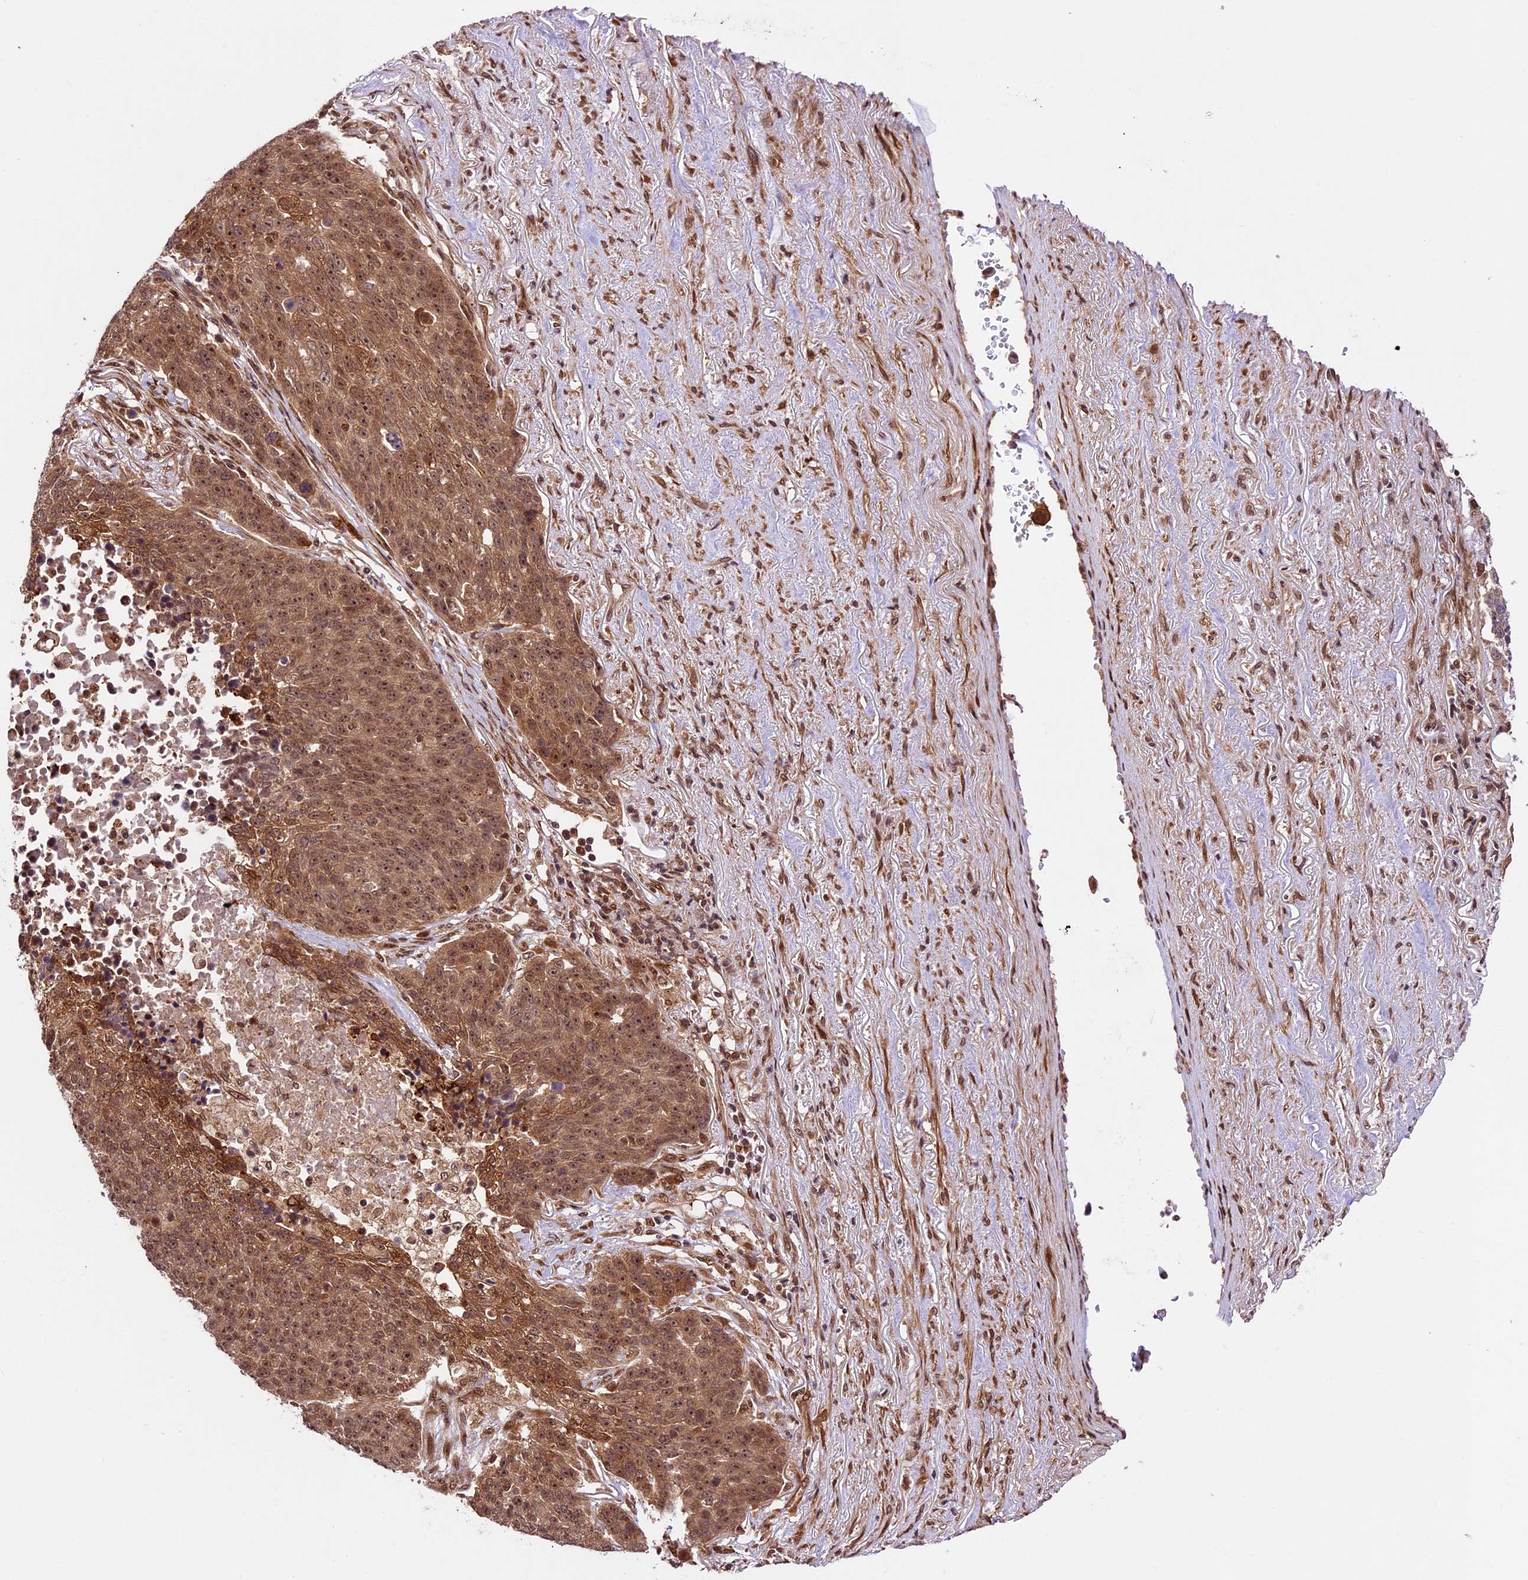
{"staining": {"intensity": "moderate", "quantity": ">75%", "location": "cytoplasmic/membranous,nuclear"}, "tissue": "lung cancer", "cell_type": "Tumor cells", "image_type": "cancer", "snomed": [{"axis": "morphology", "description": "Normal tissue, NOS"}, {"axis": "morphology", "description": "Squamous cell carcinoma, NOS"}, {"axis": "topography", "description": "Lymph node"}, {"axis": "topography", "description": "Lung"}], "caption": "Moderate cytoplasmic/membranous and nuclear protein staining is seen in about >75% of tumor cells in lung cancer (squamous cell carcinoma).", "gene": "DHX38", "patient": {"sex": "male", "age": 66}}